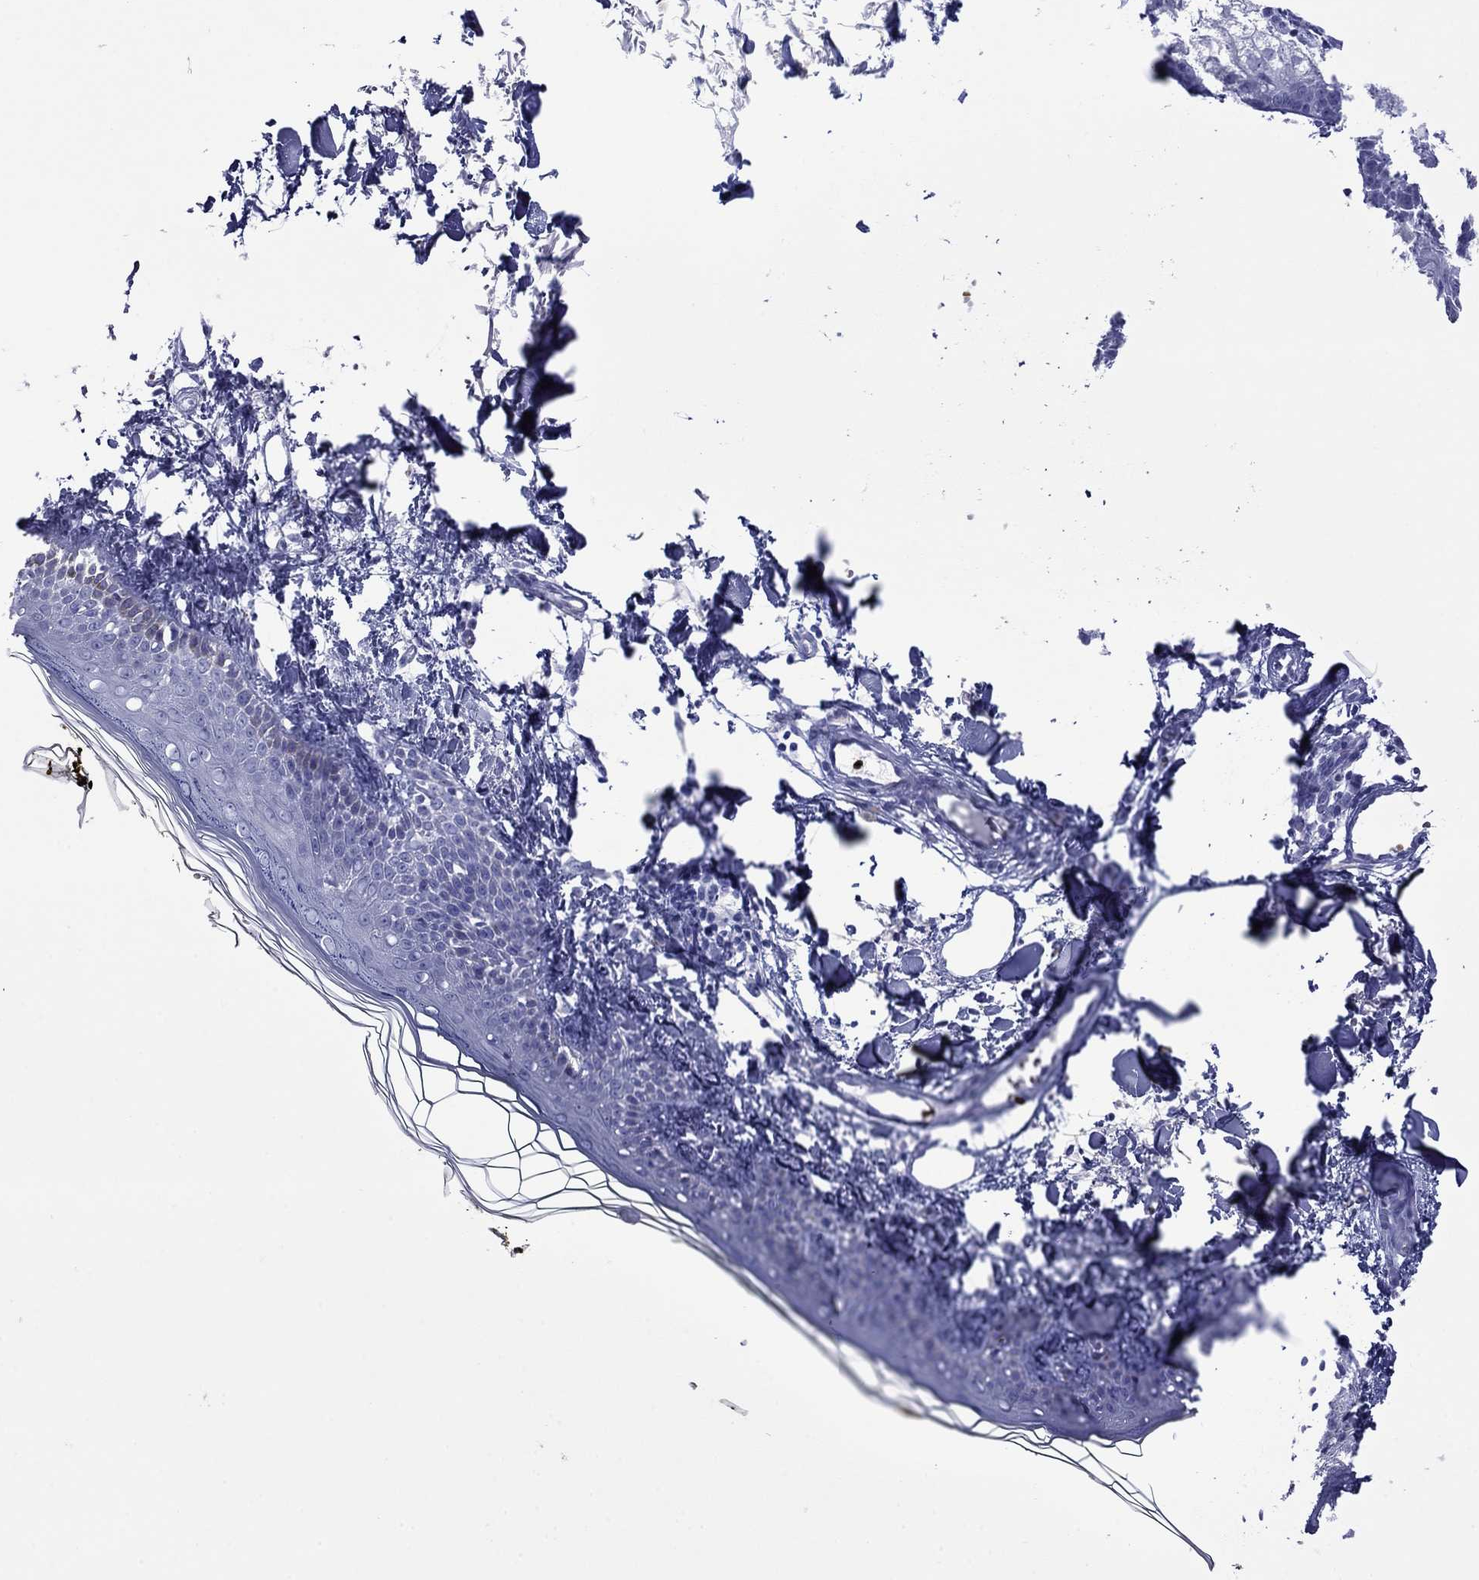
{"staining": {"intensity": "negative", "quantity": "none", "location": "none"}, "tissue": "skin", "cell_type": "Fibroblasts", "image_type": "normal", "snomed": [{"axis": "morphology", "description": "Normal tissue, NOS"}, {"axis": "topography", "description": "Skin"}], "caption": "DAB immunohistochemical staining of normal human skin shows no significant staining in fibroblasts. Nuclei are stained in blue.", "gene": "ROM1", "patient": {"sex": "male", "age": 76}}